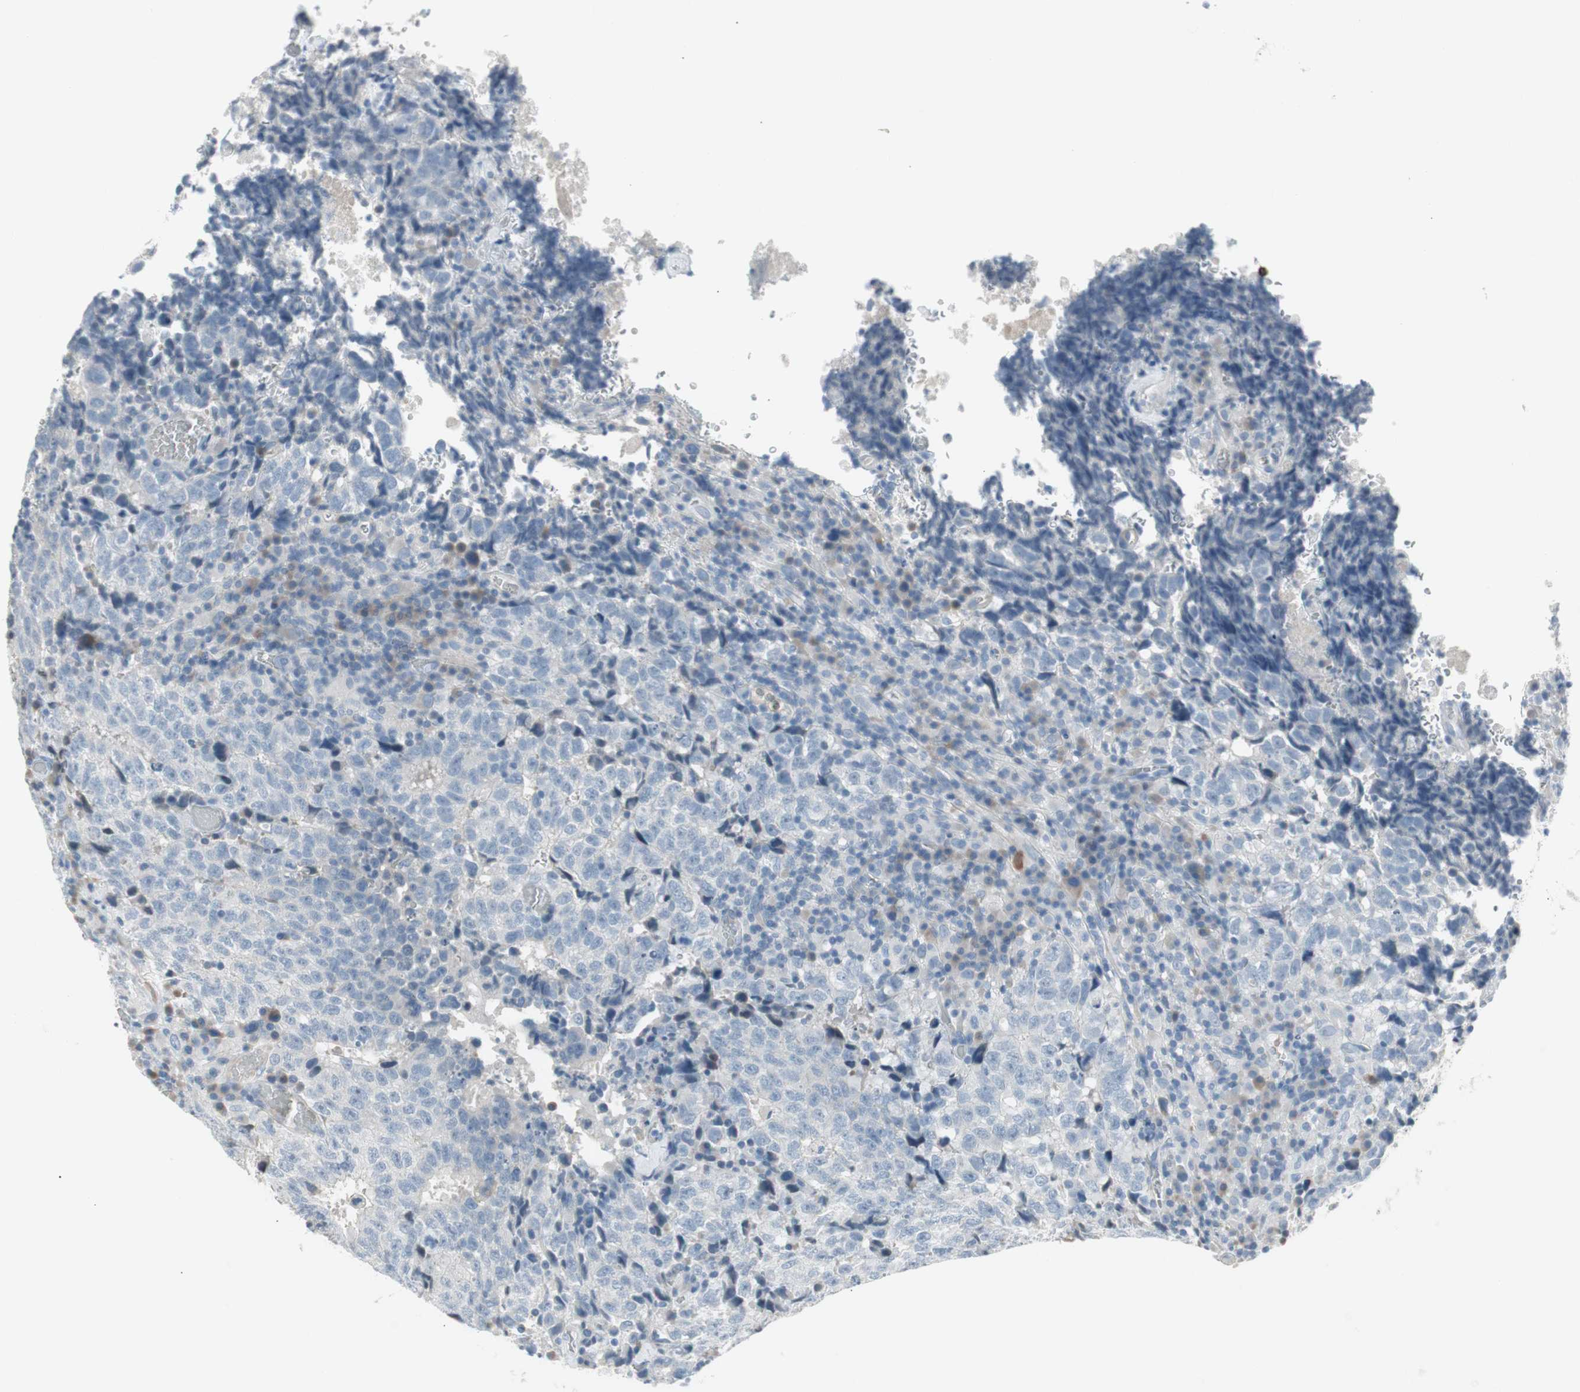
{"staining": {"intensity": "negative", "quantity": "none", "location": "none"}, "tissue": "testis cancer", "cell_type": "Tumor cells", "image_type": "cancer", "snomed": [{"axis": "morphology", "description": "Necrosis, NOS"}, {"axis": "morphology", "description": "Carcinoma, Embryonal, NOS"}, {"axis": "topography", "description": "Testis"}], "caption": "This is a micrograph of immunohistochemistry (IHC) staining of embryonal carcinoma (testis), which shows no positivity in tumor cells. (Stains: DAB (3,3'-diaminobenzidine) IHC with hematoxylin counter stain, Microscopy: brightfield microscopy at high magnification).", "gene": "AGR2", "patient": {"sex": "male", "age": 19}}